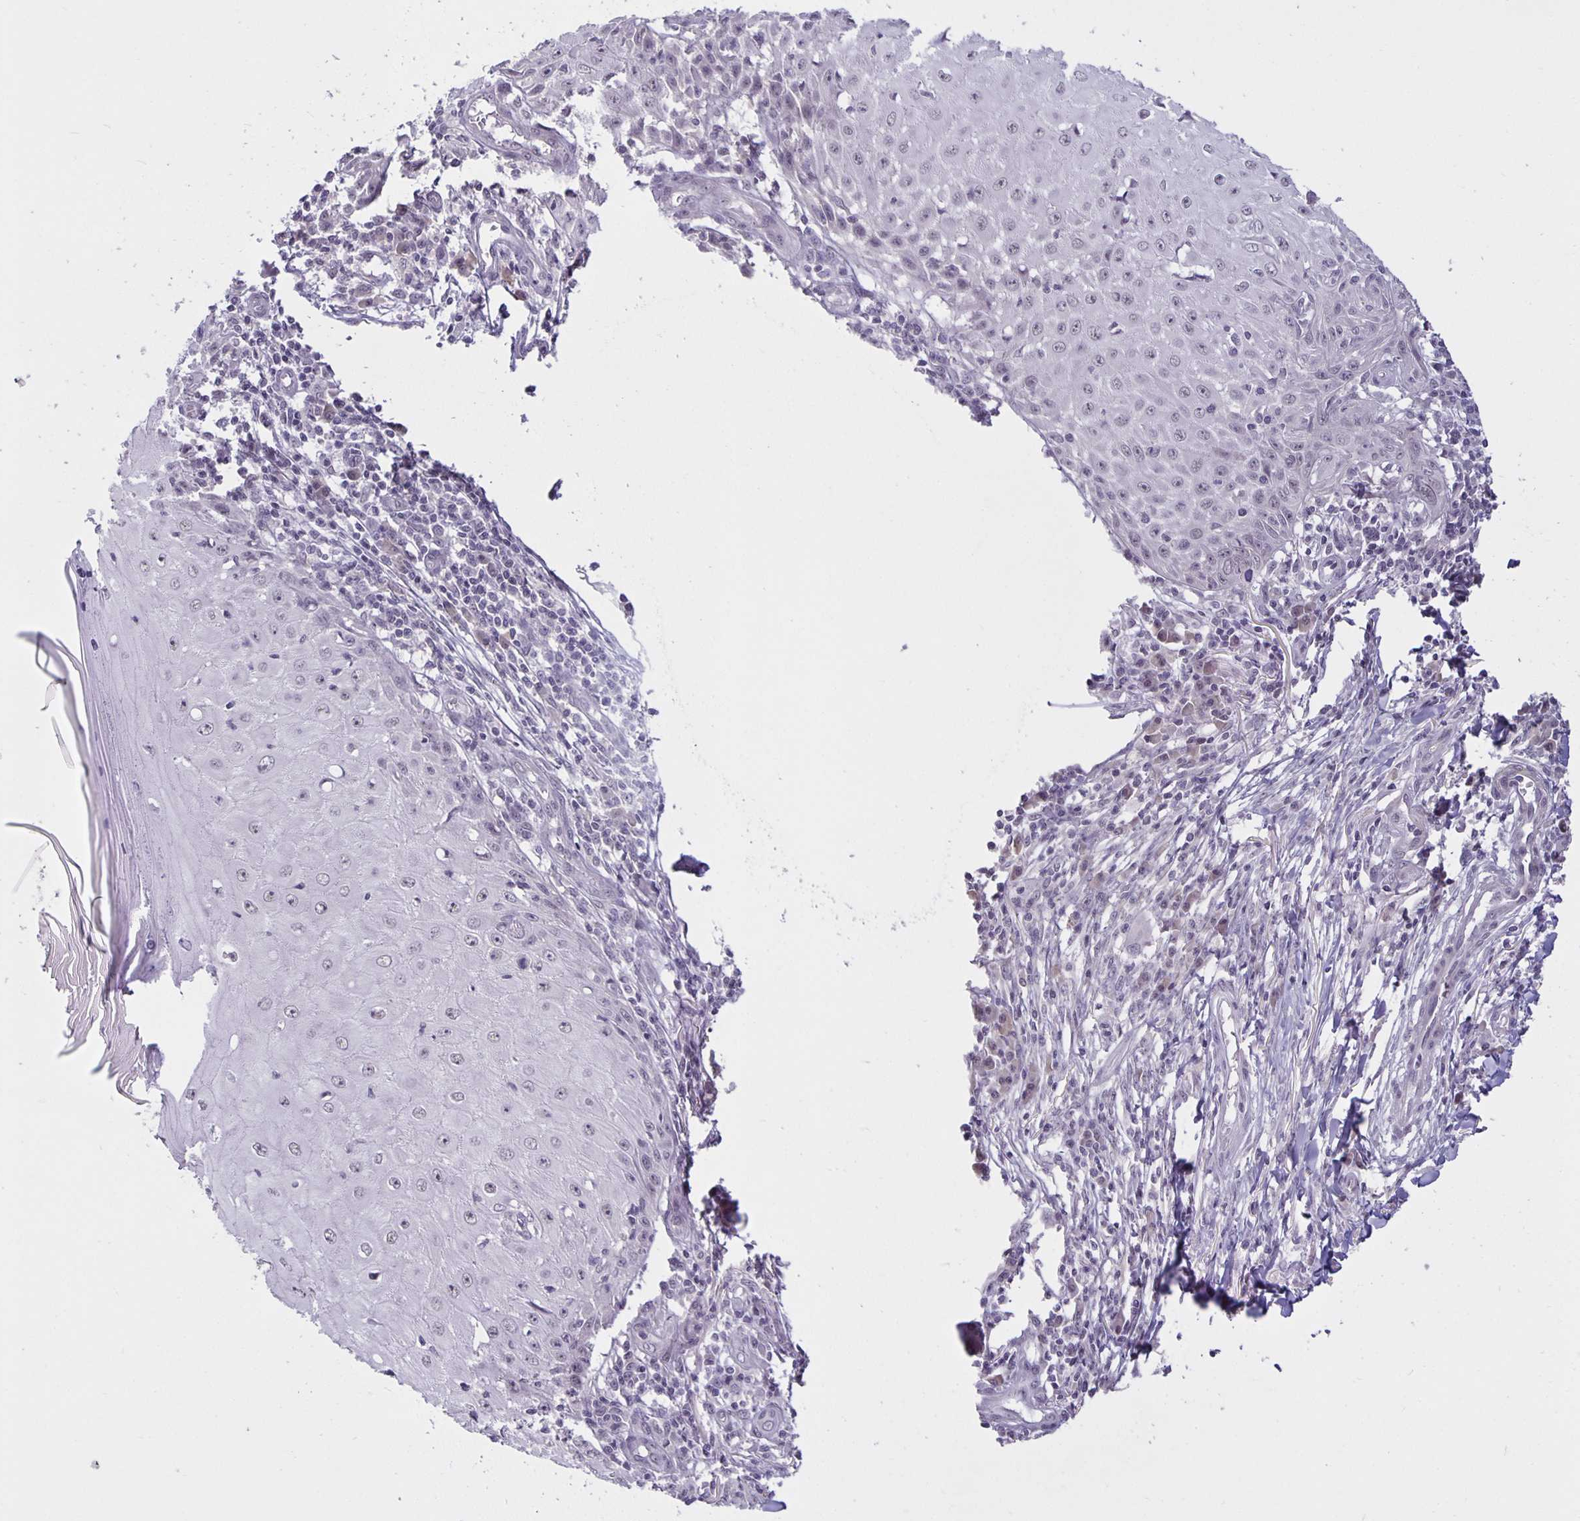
{"staining": {"intensity": "negative", "quantity": "none", "location": "none"}, "tissue": "skin cancer", "cell_type": "Tumor cells", "image_type": "cancer", "snomed": [{"axis": "morphology", "description": "Squamous cell carcinoma, NOS"}, {"axis": "topography", "description": "Skin"}], "caption": "Micrograph shows no protein staining in tumor cells of skin squamous cell carcinoma tissue.", "gene": "ARVCF", "patient": {"sex": "female", "age": 73}}